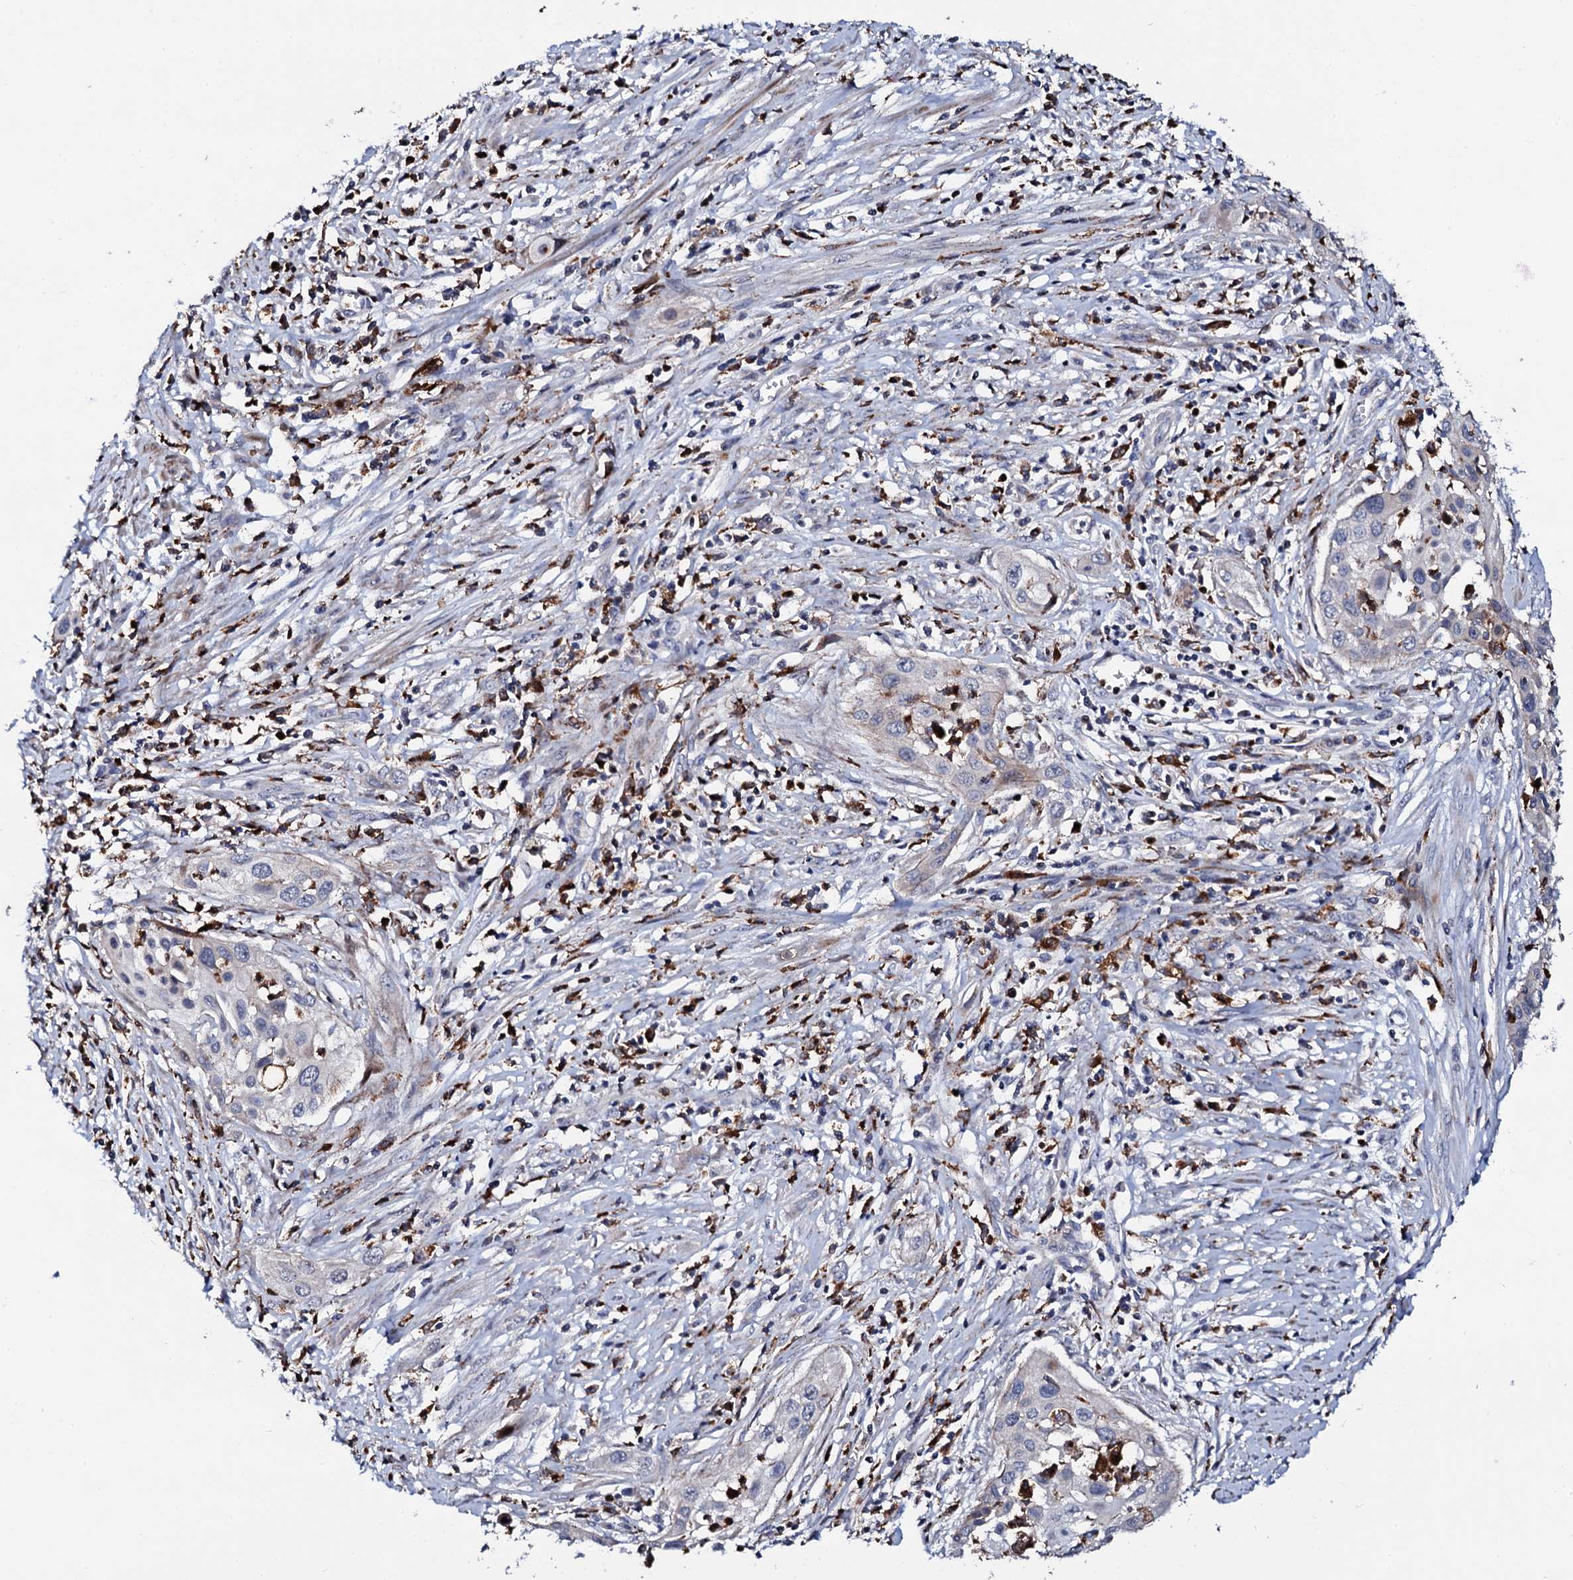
{"staining": {"intensity": "negative", "quantity": "none", "location": "none"}, "tissue": "cervical cancer", "cell_type": "Tumor cells", "image_type": "cancer", "snomed": [{"axis": "morphology", "description": "Squamous cell carcinoma, NOS"}, {"axis": "topography", "description": "Cervix"}], "caption": "IHC of cervical squamous cell carcinoma shows no expression in tumor cells. Brightfield microscopy of immunohistochemistry stained with DAB (3,3'-diaminobenzidine) (brown) and hematoxylin (blue), captured at high magnification.", "gene": "TCIRG1", "patient": {"sex": "female", "age": 34}}